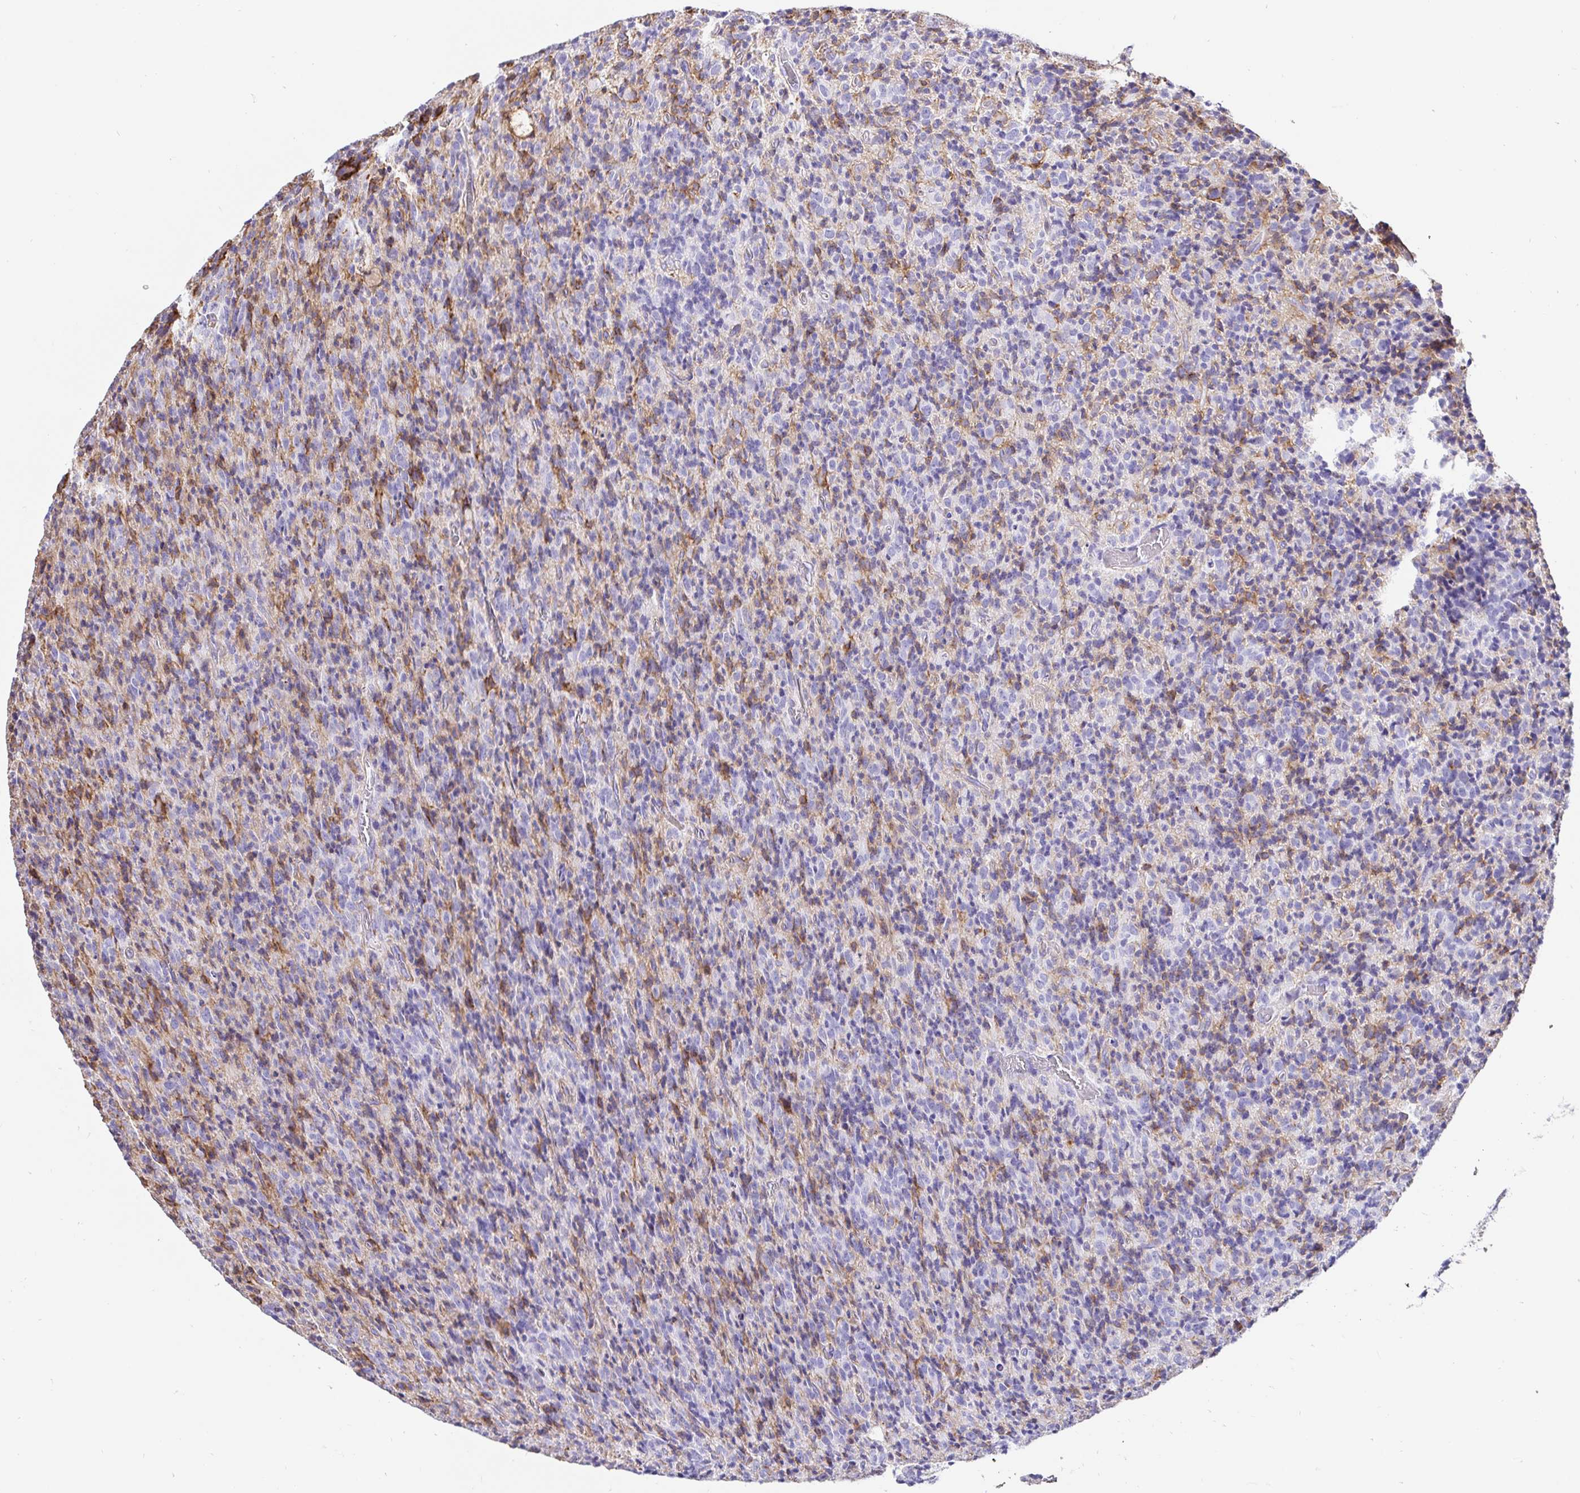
{"staining": {"intensity": "negative", "quantity": "none", "location": "none"}, "tissue": "glioma", "cell_type": "Tumor cells", "image_type": "cancer", "snomed": [{"axis": "morphology", "description": "Glioma, malignant, High grade"}, {"axis": "topography", "description": "Brain"}], "caption": "The micrograph reveals no significant staining in tumor cells of glioma. (IHC, brightfield microscopy, high magnification).", "gene": "ANXA2", "patient": {"sex": "male", "age": 76}}